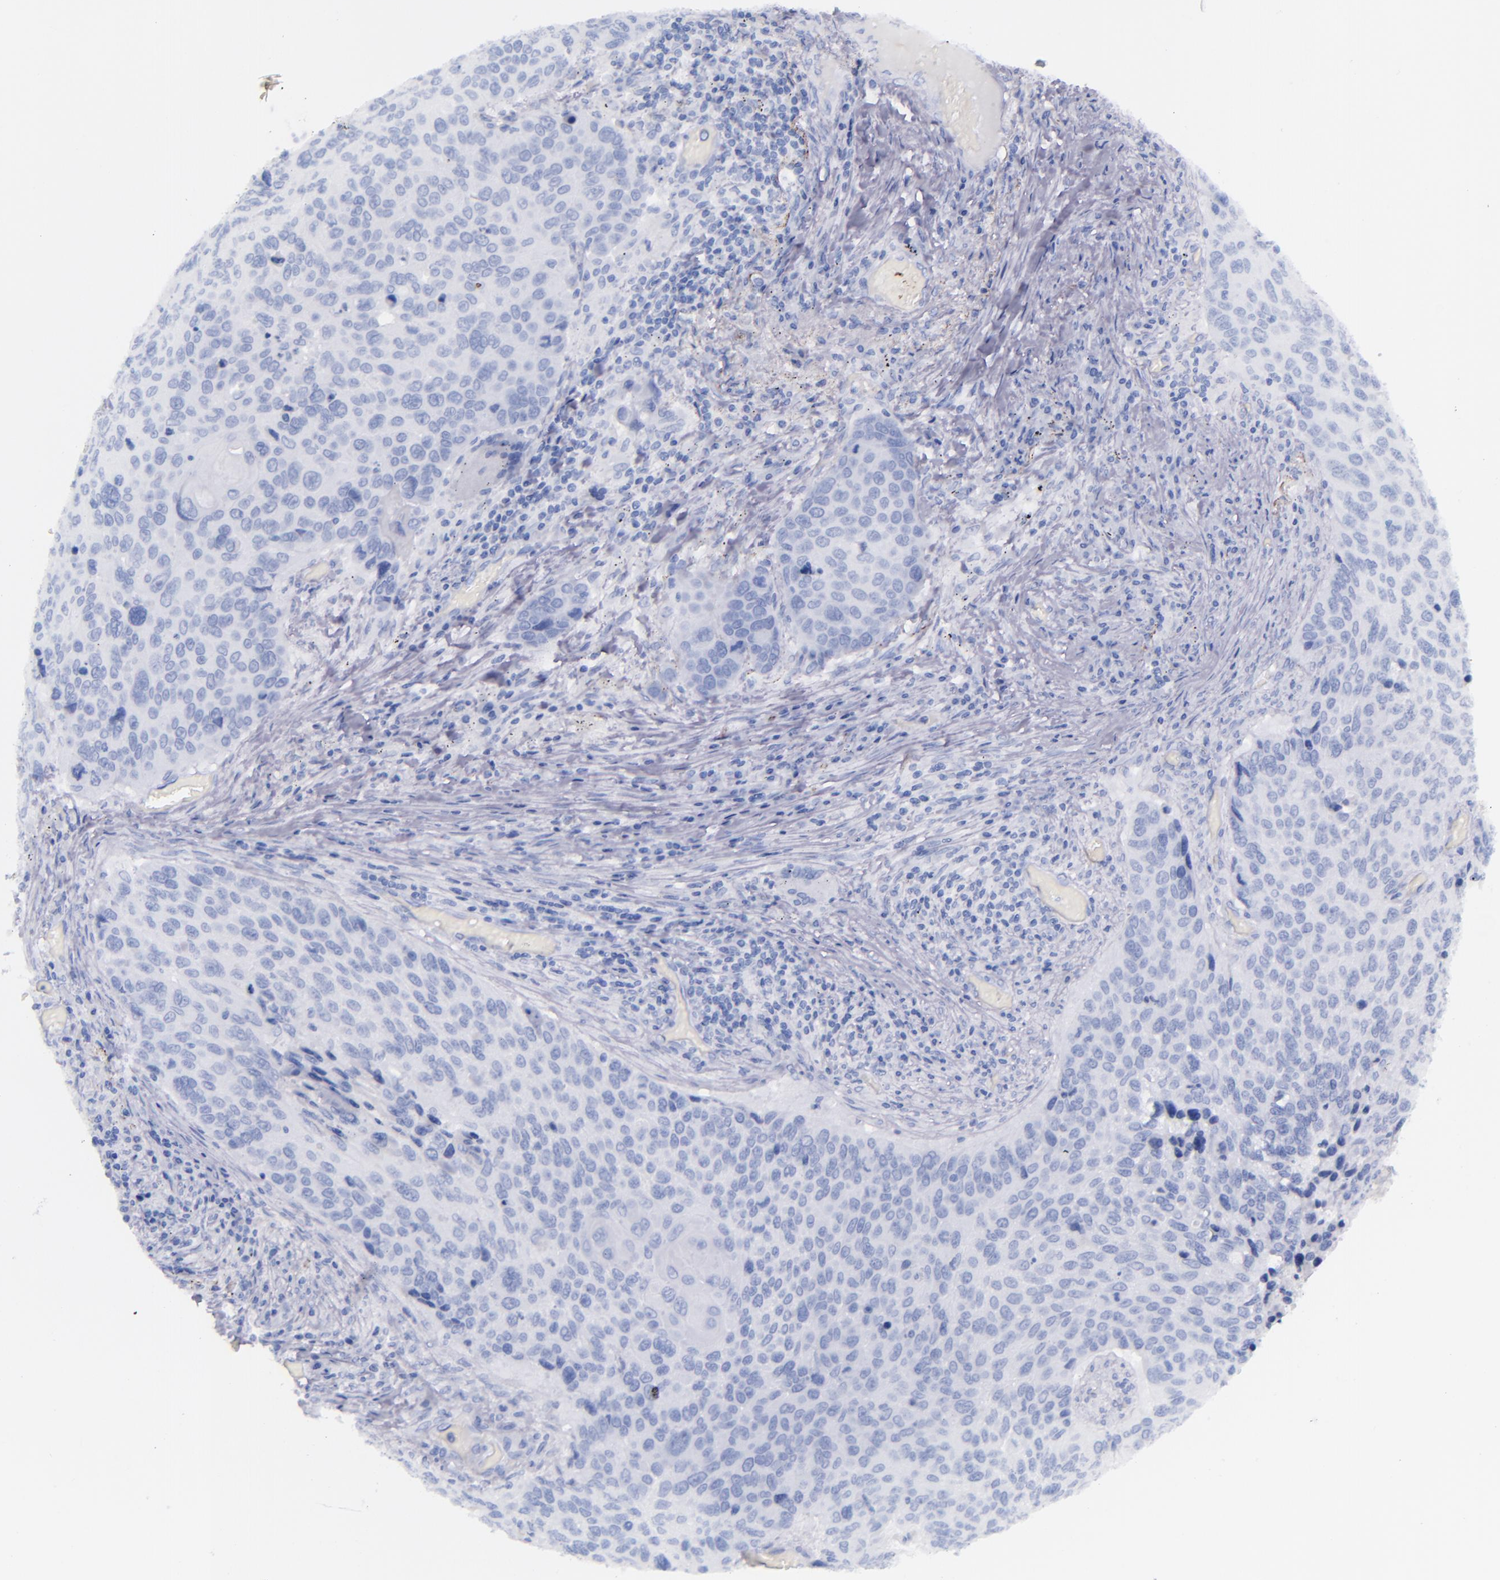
{"staining": {"intensity": "negative", "quantity": "none", "location": "none"}, "tissue": "lung cancer", "cell_type": "Tumor cells", "image_type": "cancer", "snomed": [{"axis": "morphology", "description": "Squamous cell carcinoma, NOS"}, {"axis": "topography", "description": "Lung"}], "caption": "A high-resolution histopathology image shows IHC staining of lung cancer (squamous cell carcinoma), which demonstrates no significant staining in tumor cells.", "gene": "SFTPA2", "patient": {"sex": "male", "age": 68}}